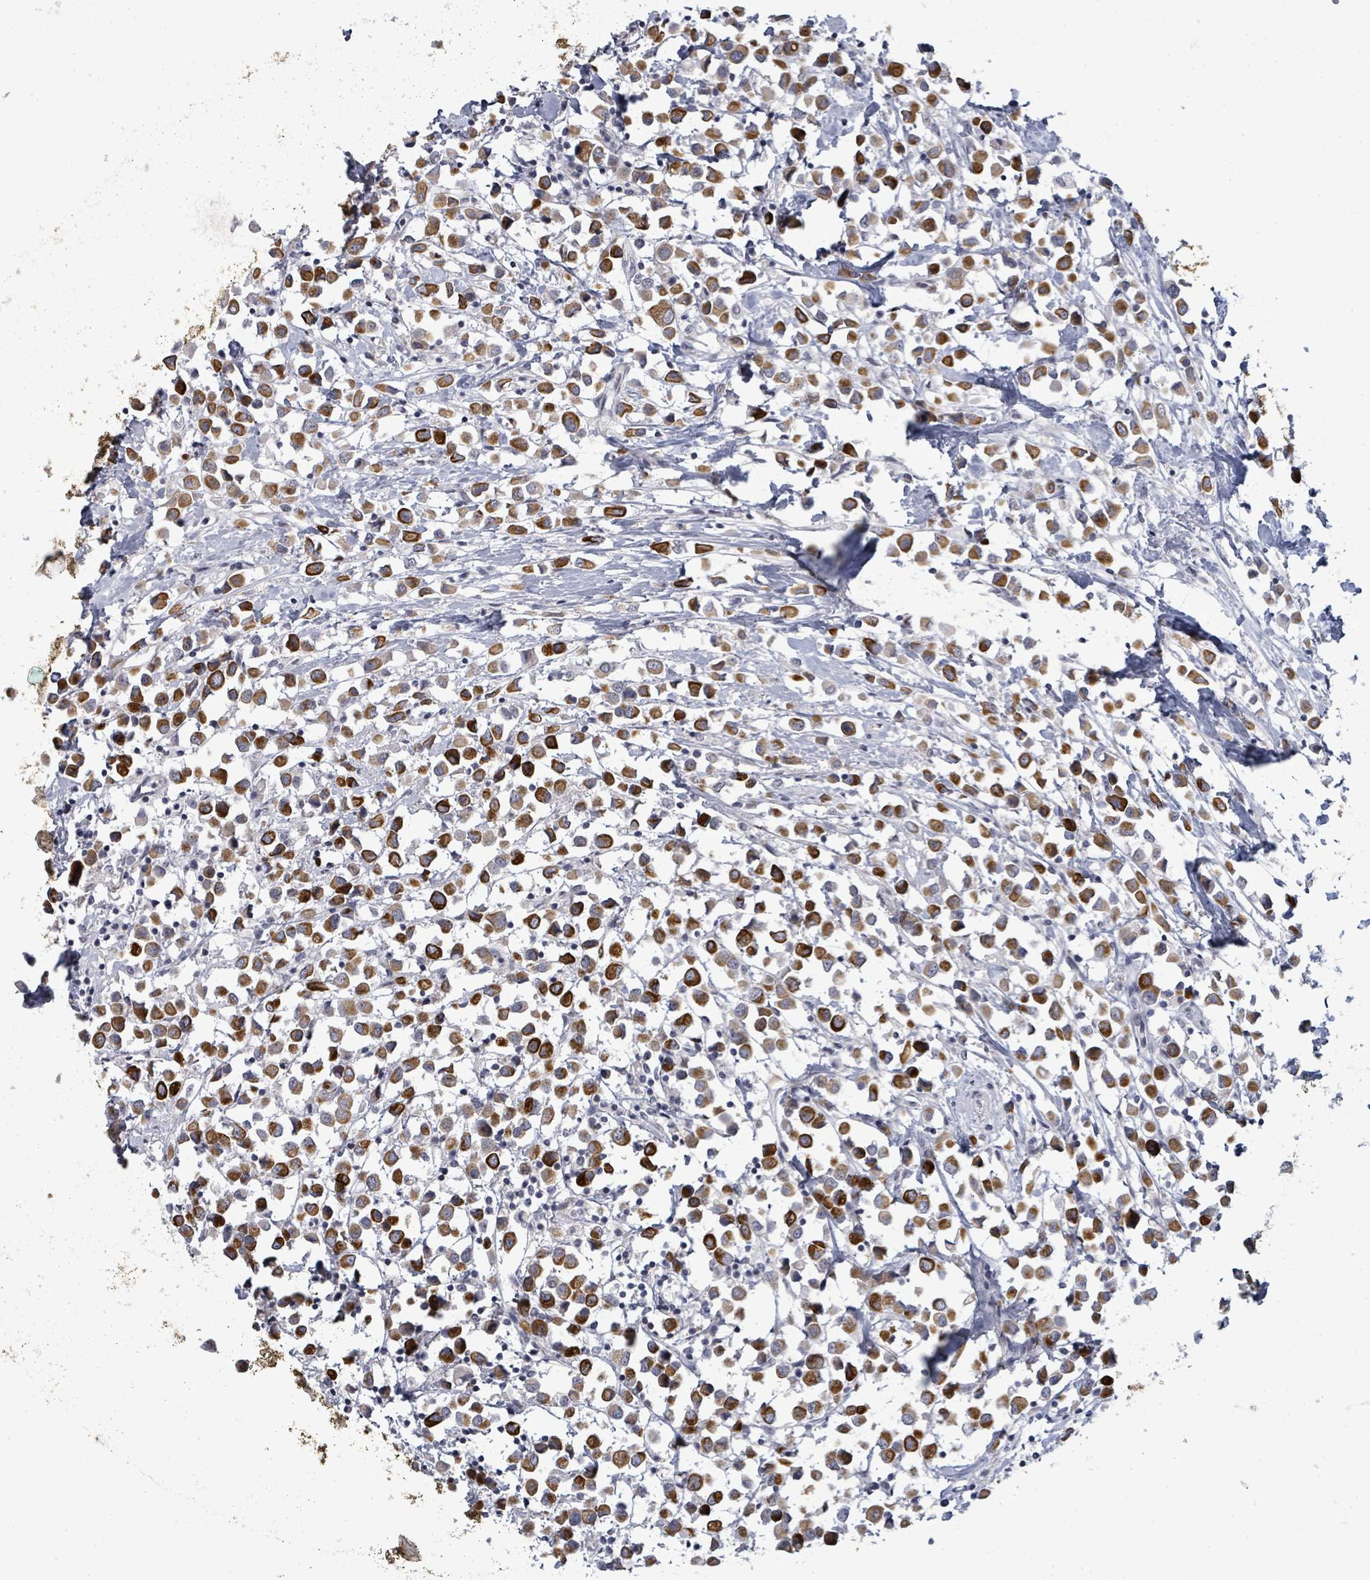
{"staining": {"intensity": "strong", "quantity": ">75%", "location": "cytoplasmic/membranous"}, "tissue": "breast cancer", "cell_type": "Tumor cells", "image_type": "cancer", "snomed": [{"axis": "morphology", "description": "Duct carcinoma"}, {"axis": "topography", "description": "Breast"}], "caption": "This is an image of immunohistochemistry (IHC) staining of intraductal carcinoma (breast), which shows strong positivity in the cytoplasmic/membranous of tumor cells.", "gene": "PTPN20", "patient": {"sex": "female", "age": 61}}